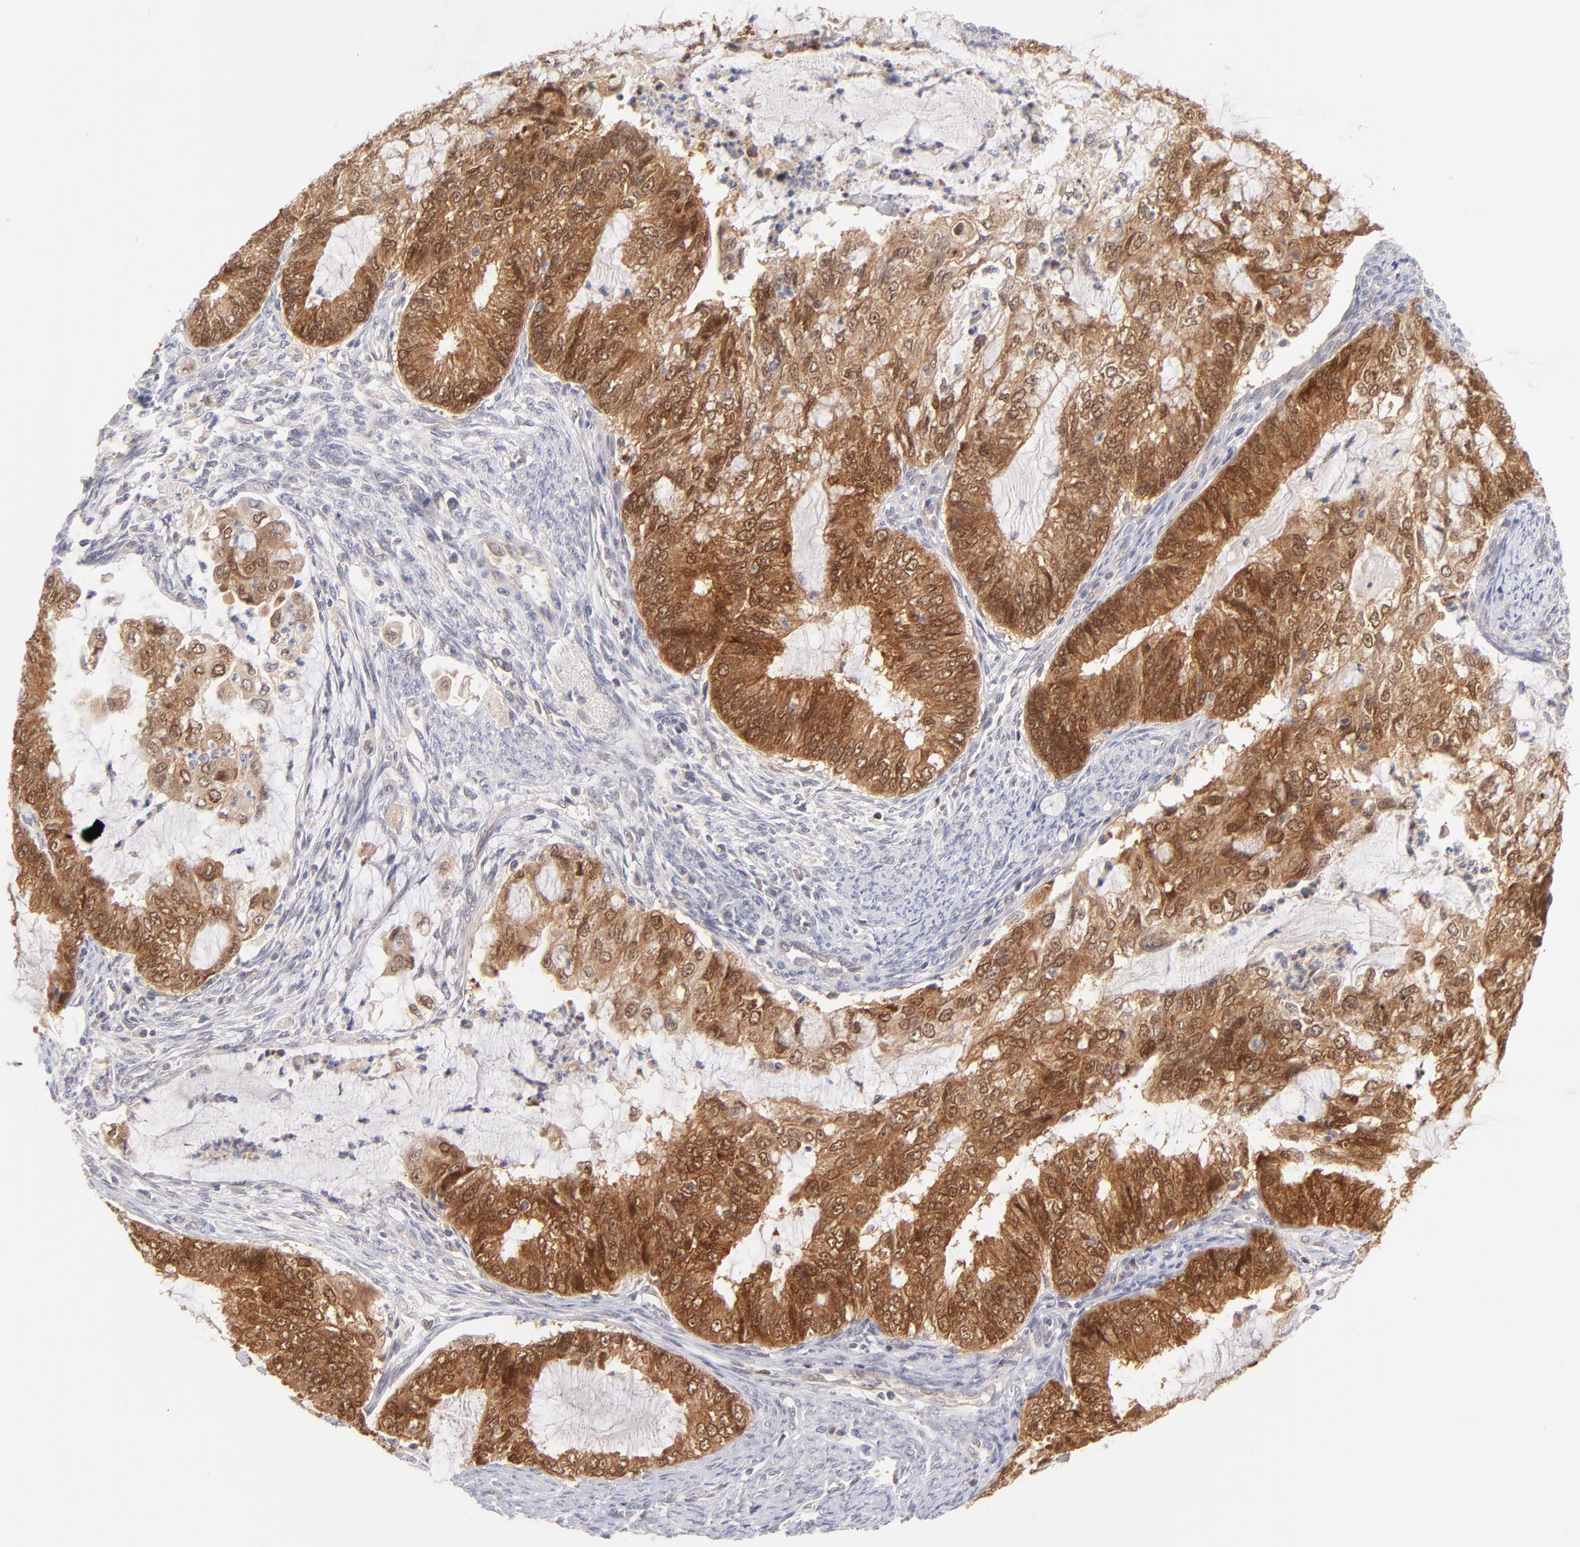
{"staining": {"intensity": "strong", "quantity": ">75%", "location": "cytoplasmic/membranous,nuclear"}, "tissue": "endometrial cancer", "cell_type": "Tumor cells", "image_type": "cancer", "snomed": [{"axis": "morphology", "description": "Adenocarcinoma, NOS"}, {"axis": "topography", "description": "Endometrium"}], "caption": "Human adenocarcinoma (endometrial) stained with a protein marker exhibits strong staining in tumor cells.", "gene": "CASP6", "patient": {"sex": "female", "age": 75}}